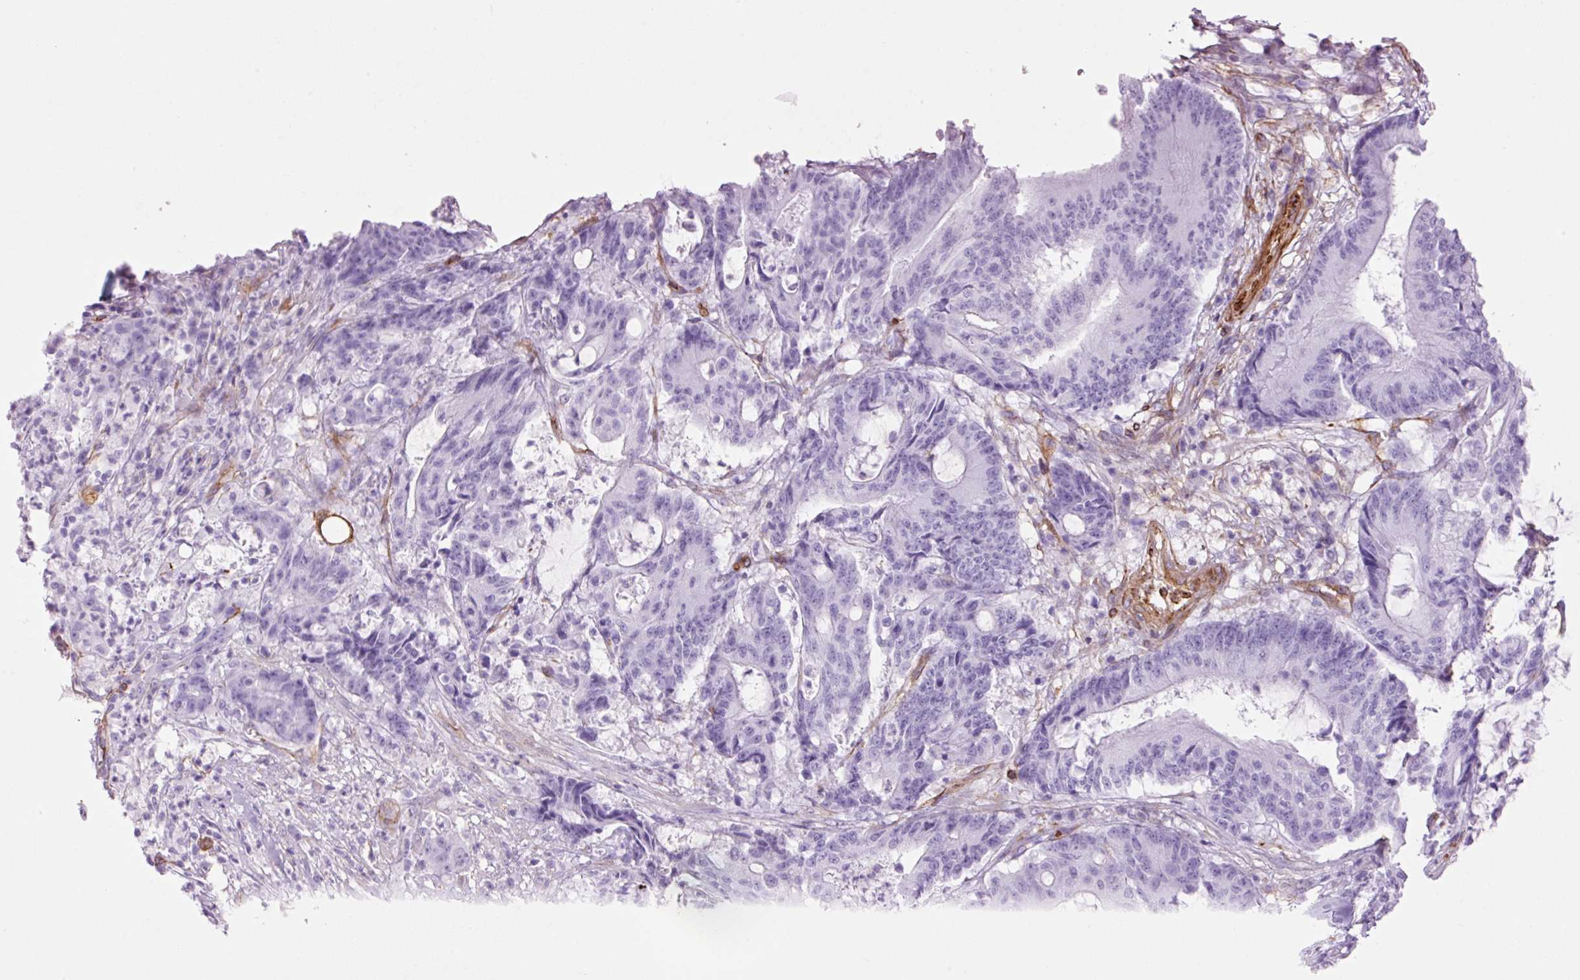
{"staining": {"intensity": "negative", "quantity": "none", "location": "none"}, "tissue": "colorectal cancer", "cell_type": "Tumor cells", "image_type": "cancer", "snomed": [{"axis": "morphology", "description": "Adenocarcinoma, NOS"}, {"axis": "topography", "description": "Colon"}], "caption": "IHC histopathology image of adenocarcinoma (colorectal) stained for a protein (brown), which displays no expression in tumor cells.", "gene": "CAV1", "patient": {"sex": "female", "age": 84}}